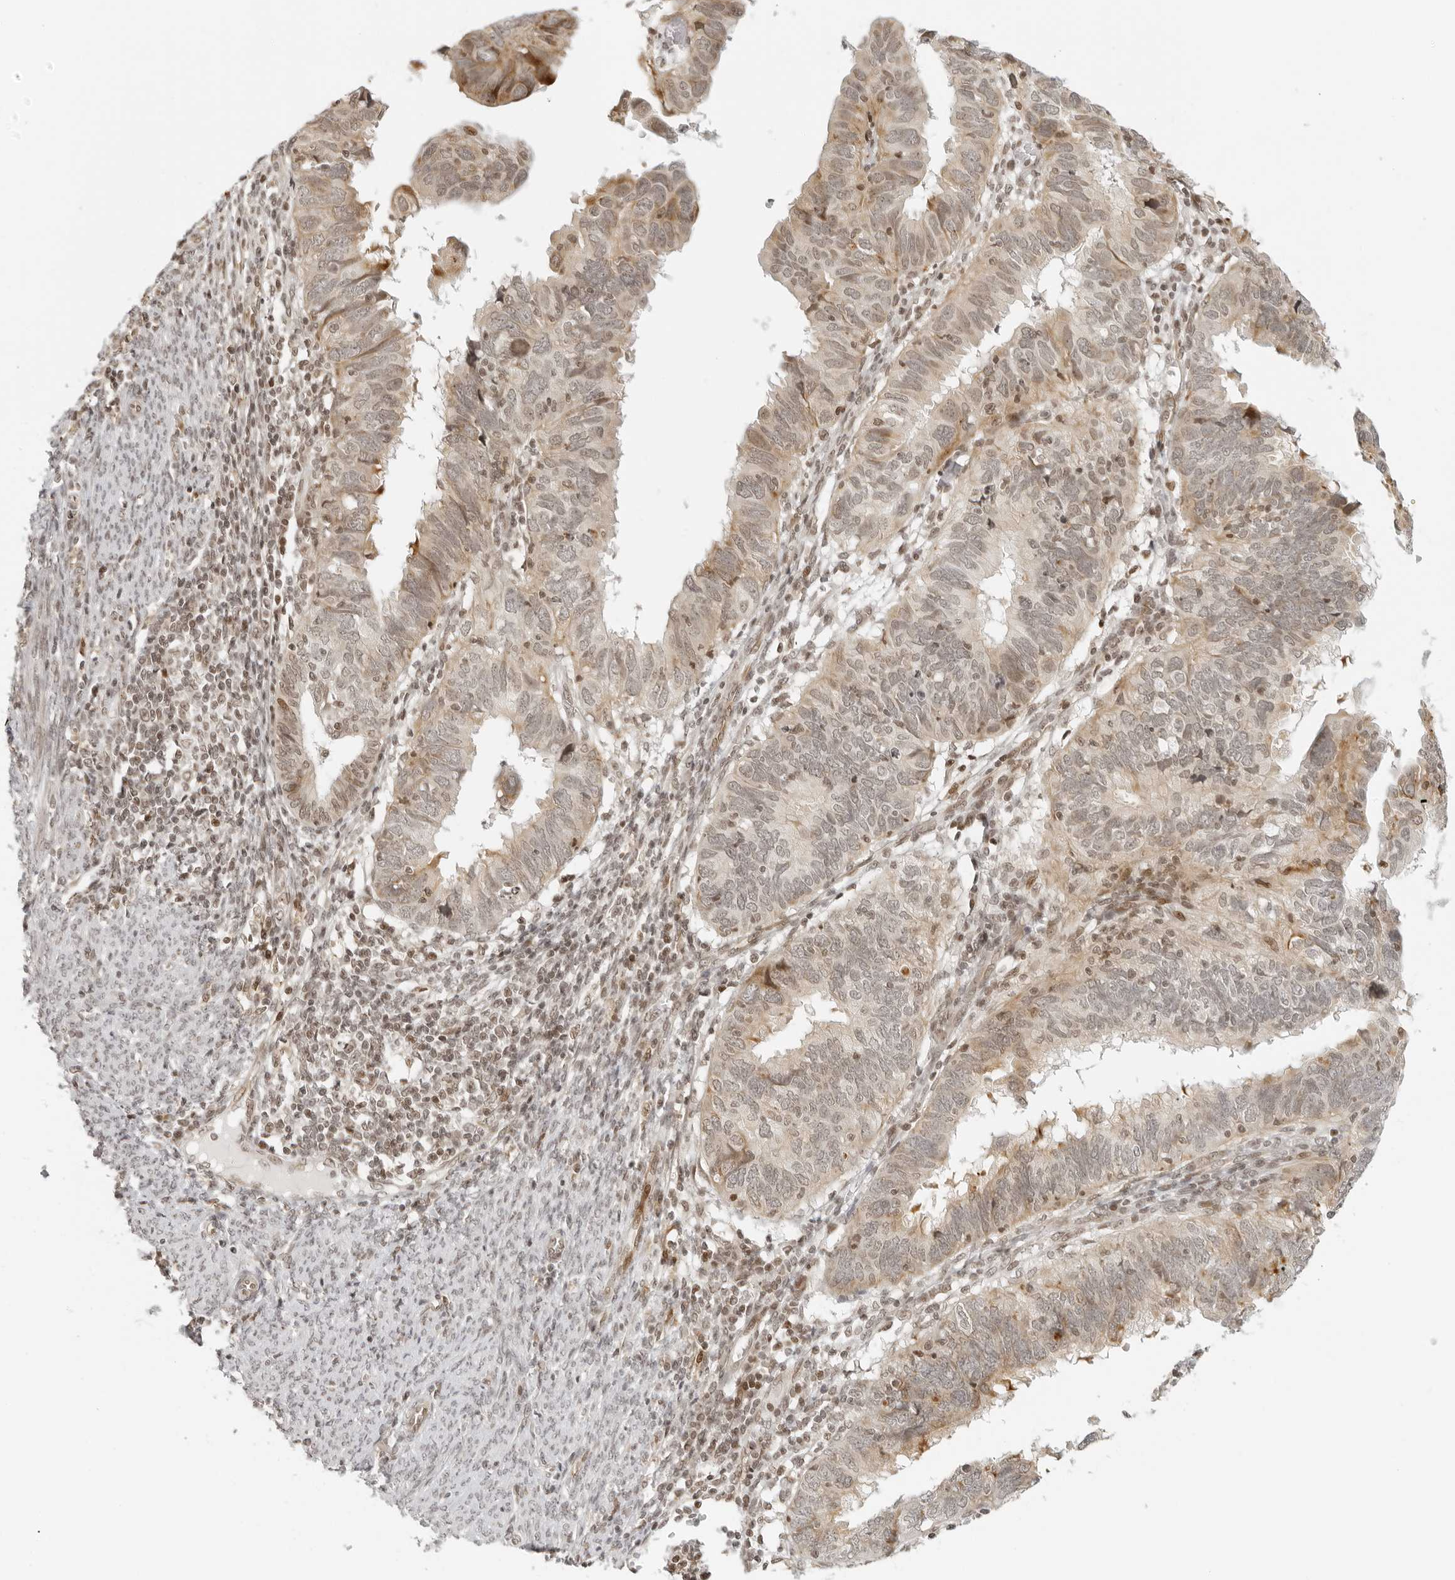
{"staining": {"intensity": "weak", "quantity": ">75%", "location": "cytoplasmic/membranous,nuclear"}, "tissue": "endometrial cancer", "cell_type": "Tumor cells", "image_type": "cancer", "snomed": [{"axis": "morphology", "description": "Adenocarcinoma, NOS"}, {"axis": "topography", "description": "Uterus"}], "caption": "The photomicrograph exhibits immunohistochemical staining of endometrial cancer (adenocarcinoma). There is weak cytoplasmic/membranous and nuclear positivity is appreciated in about >75% of tumor cells. The staining was performed using DAB to visualize the protein expression in brown, while the nuclei were stained in blue with hematoxylin (Magnification: 20x).", "gene": "ZNF407", "patient": {"sex": "female", "age": 77}}